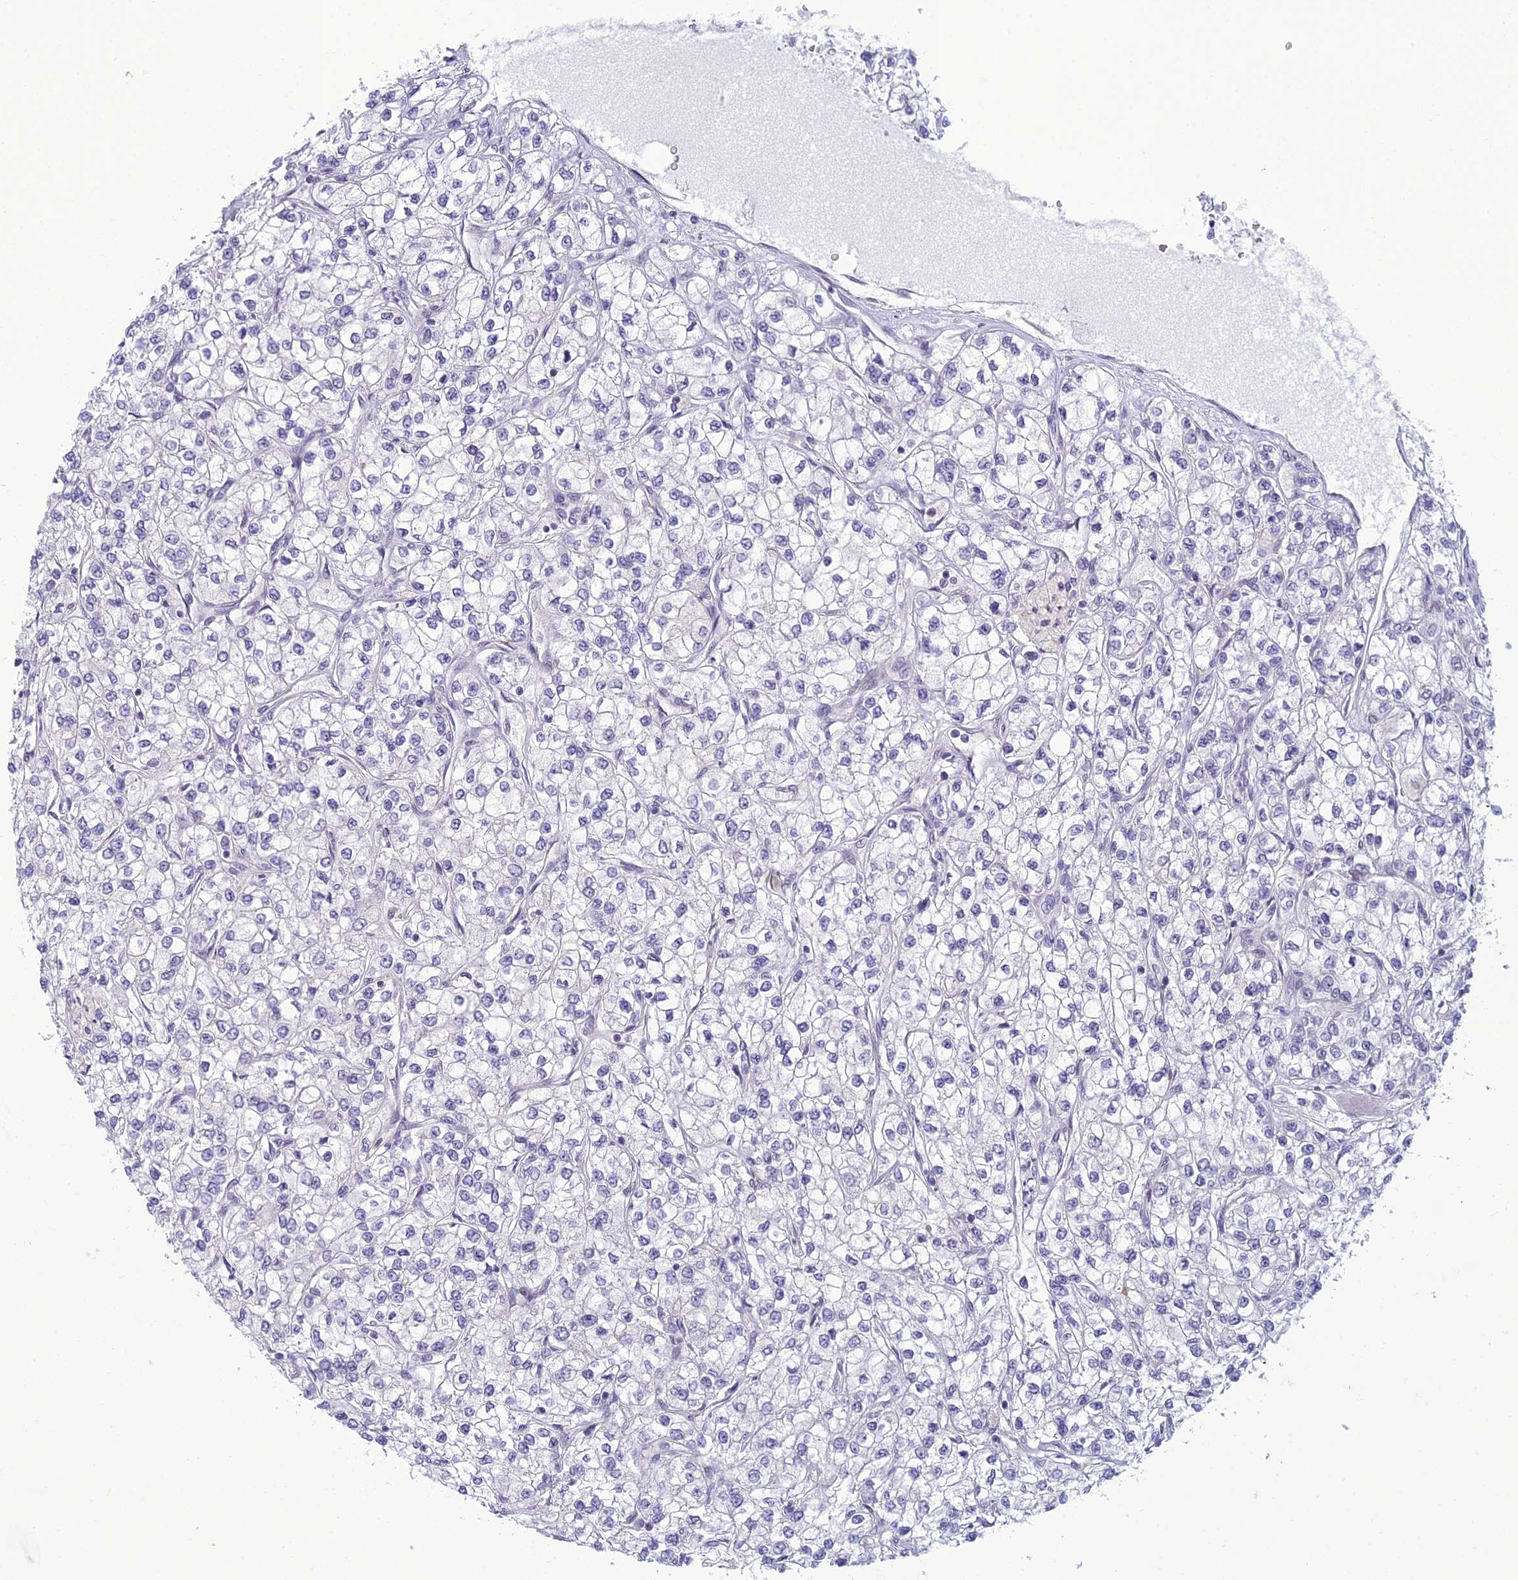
{"staining": {"intensity": "negative", "quantity": "none", "location": "none"}, "tissue": "renal cancer", "cell_type": "Tumor cells", "image_type": "cancer", "snomed": [{"axis": "morphology", "description": "Adenocarcinoma, NOS"}, {"axis": "topography", "description": "Kidney"}], "caption": "A micrograph of human renal cancer (adenocarcinoma) is negative for staining in tumor cells.", "gene": "DTX2", "patient": {"sex": "male", "age": 80}}